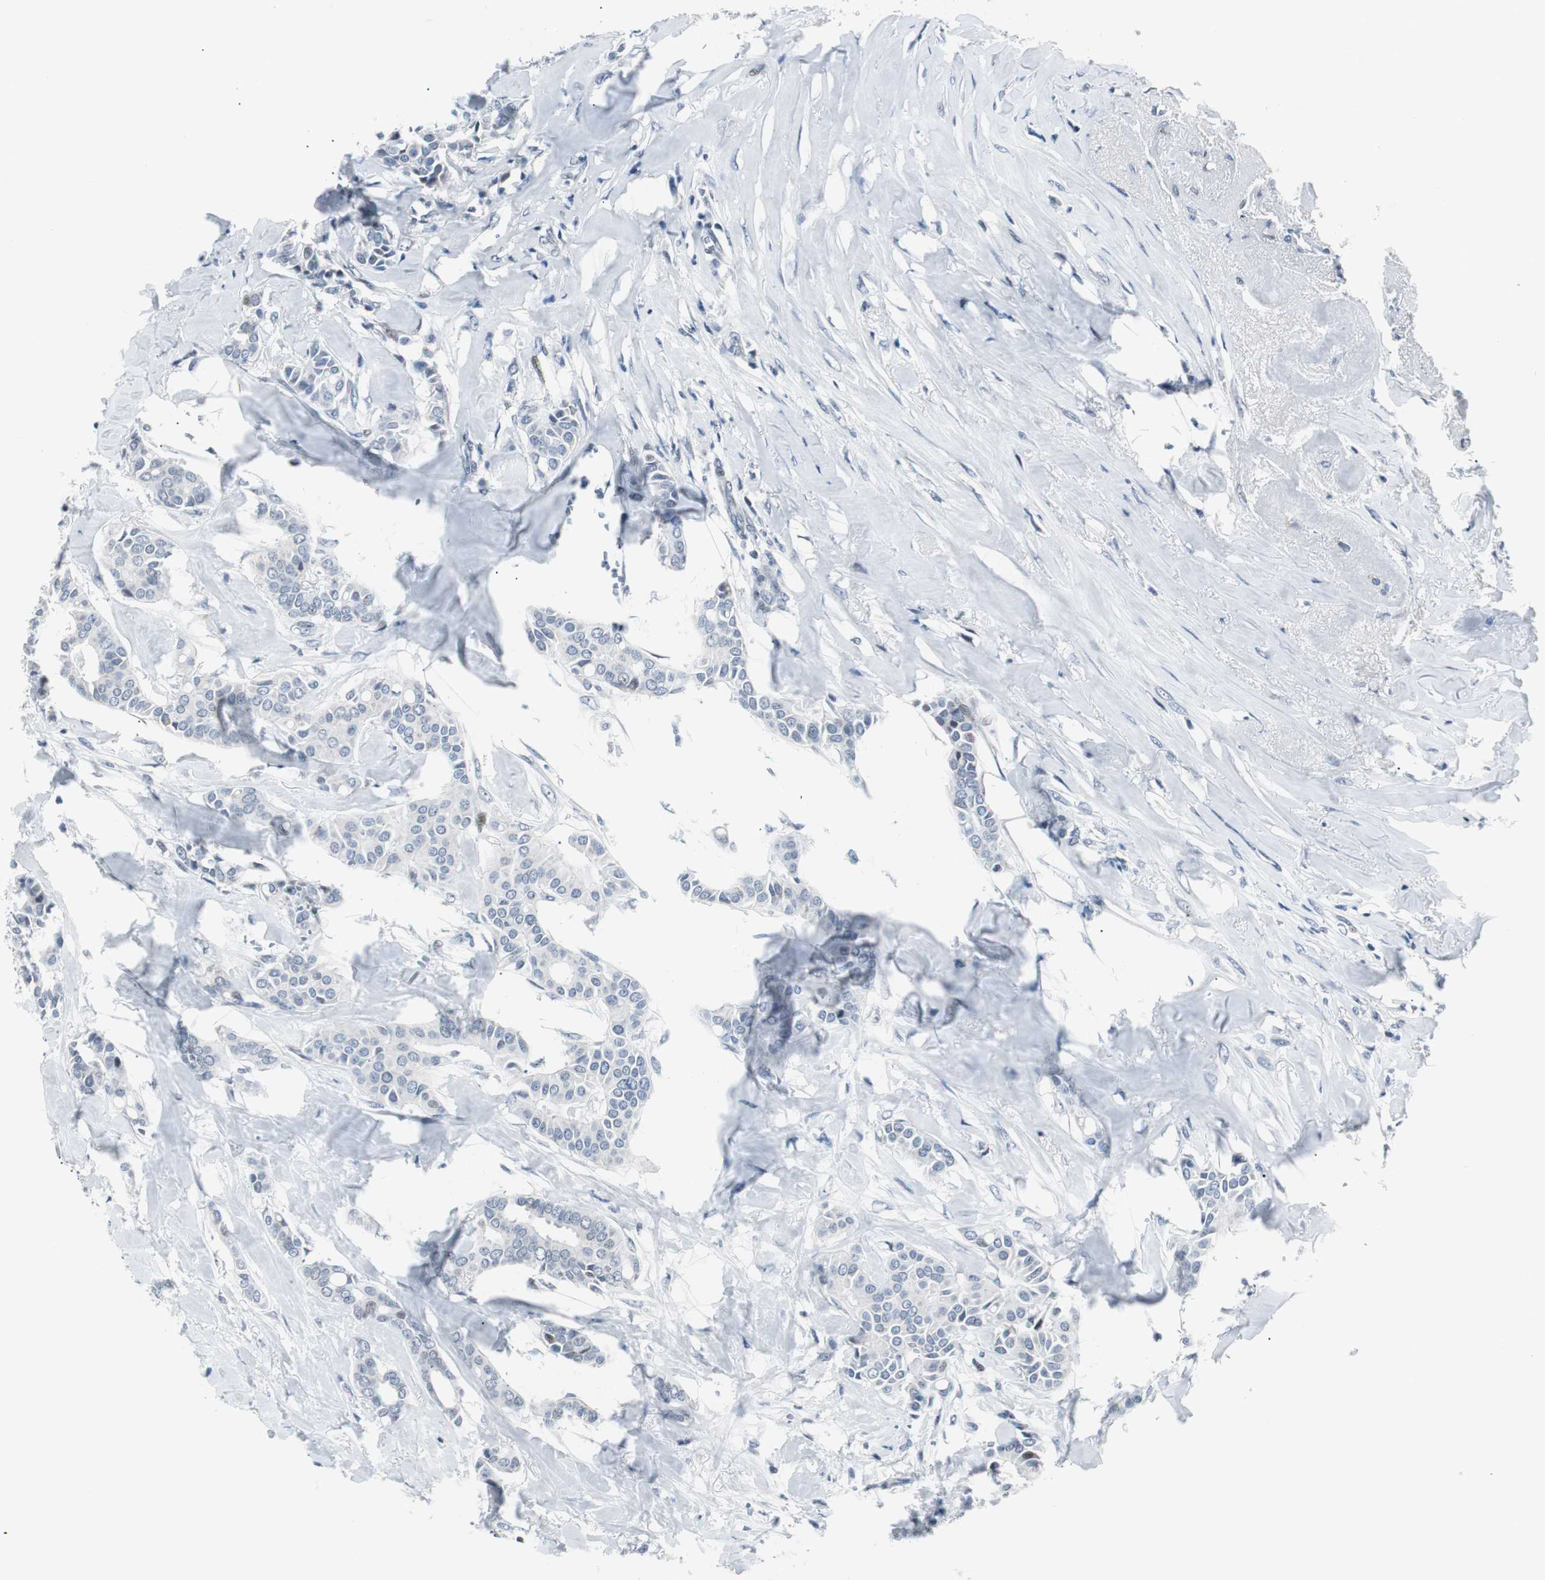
{"staining": {"intensity": "negative", "quantity": "none", "location": "none"}, "tissue": "head and neck cancer", "cell_type": "Tumor cells", "image_type": "cancer", "snomed": [{"axis": "morphology", "description": "Adenocarcinoma, NOS"}, {"axis": "topography", "description": "Salivary gland"}, {"axis": "topography", "description": "Head-Neck"}], "caption": "Human head and neck adenocarcinoma stained for a protein using immunohistochemistry (IHC) displays no expression in tumor cells.", "gene": "MTA1", "patient": {"sex": "female", "age": 59}}